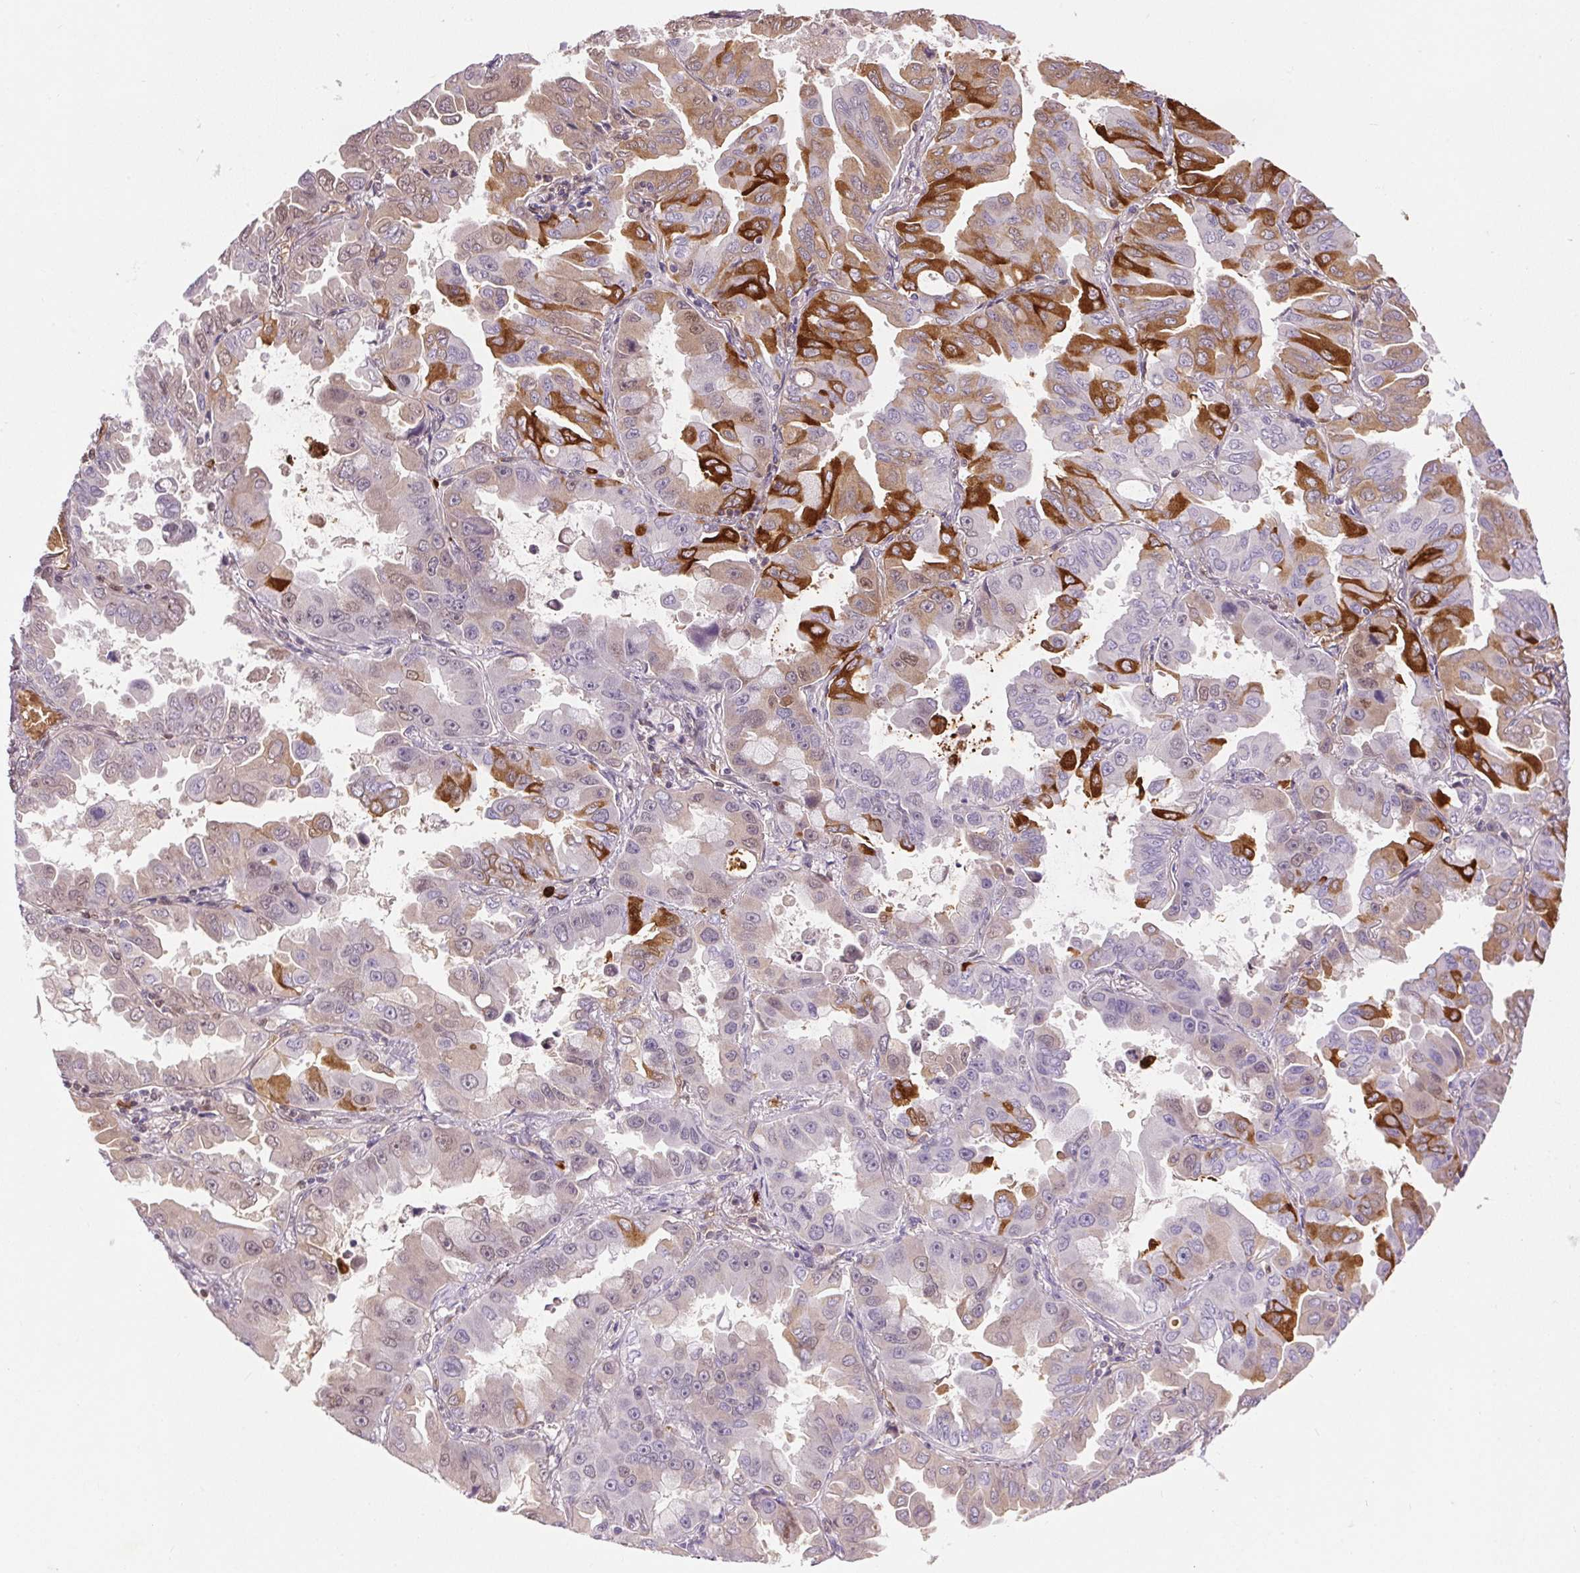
{"staining": {"intensity": "strong", "quantity": "<25%", "location": "cytoplasmic/membranous"}, "tissue": "lung cancer", "cell_type": "Tumor cells", "image_type": "cancer", "snomed": [{"axis": "morphology", "description": "Adenocarcinoma, NOS"}, {"axis": "topography", "description": "Lung"}], "caption": "Lung adenocarcinoma tissue displays strong cytoplasmic/membranous positivity in approximately <25% of tumor cells, visualized by immunohistochemistry.", "gene": "ORM1", "patient": {"sex": "male", "age": 64}}